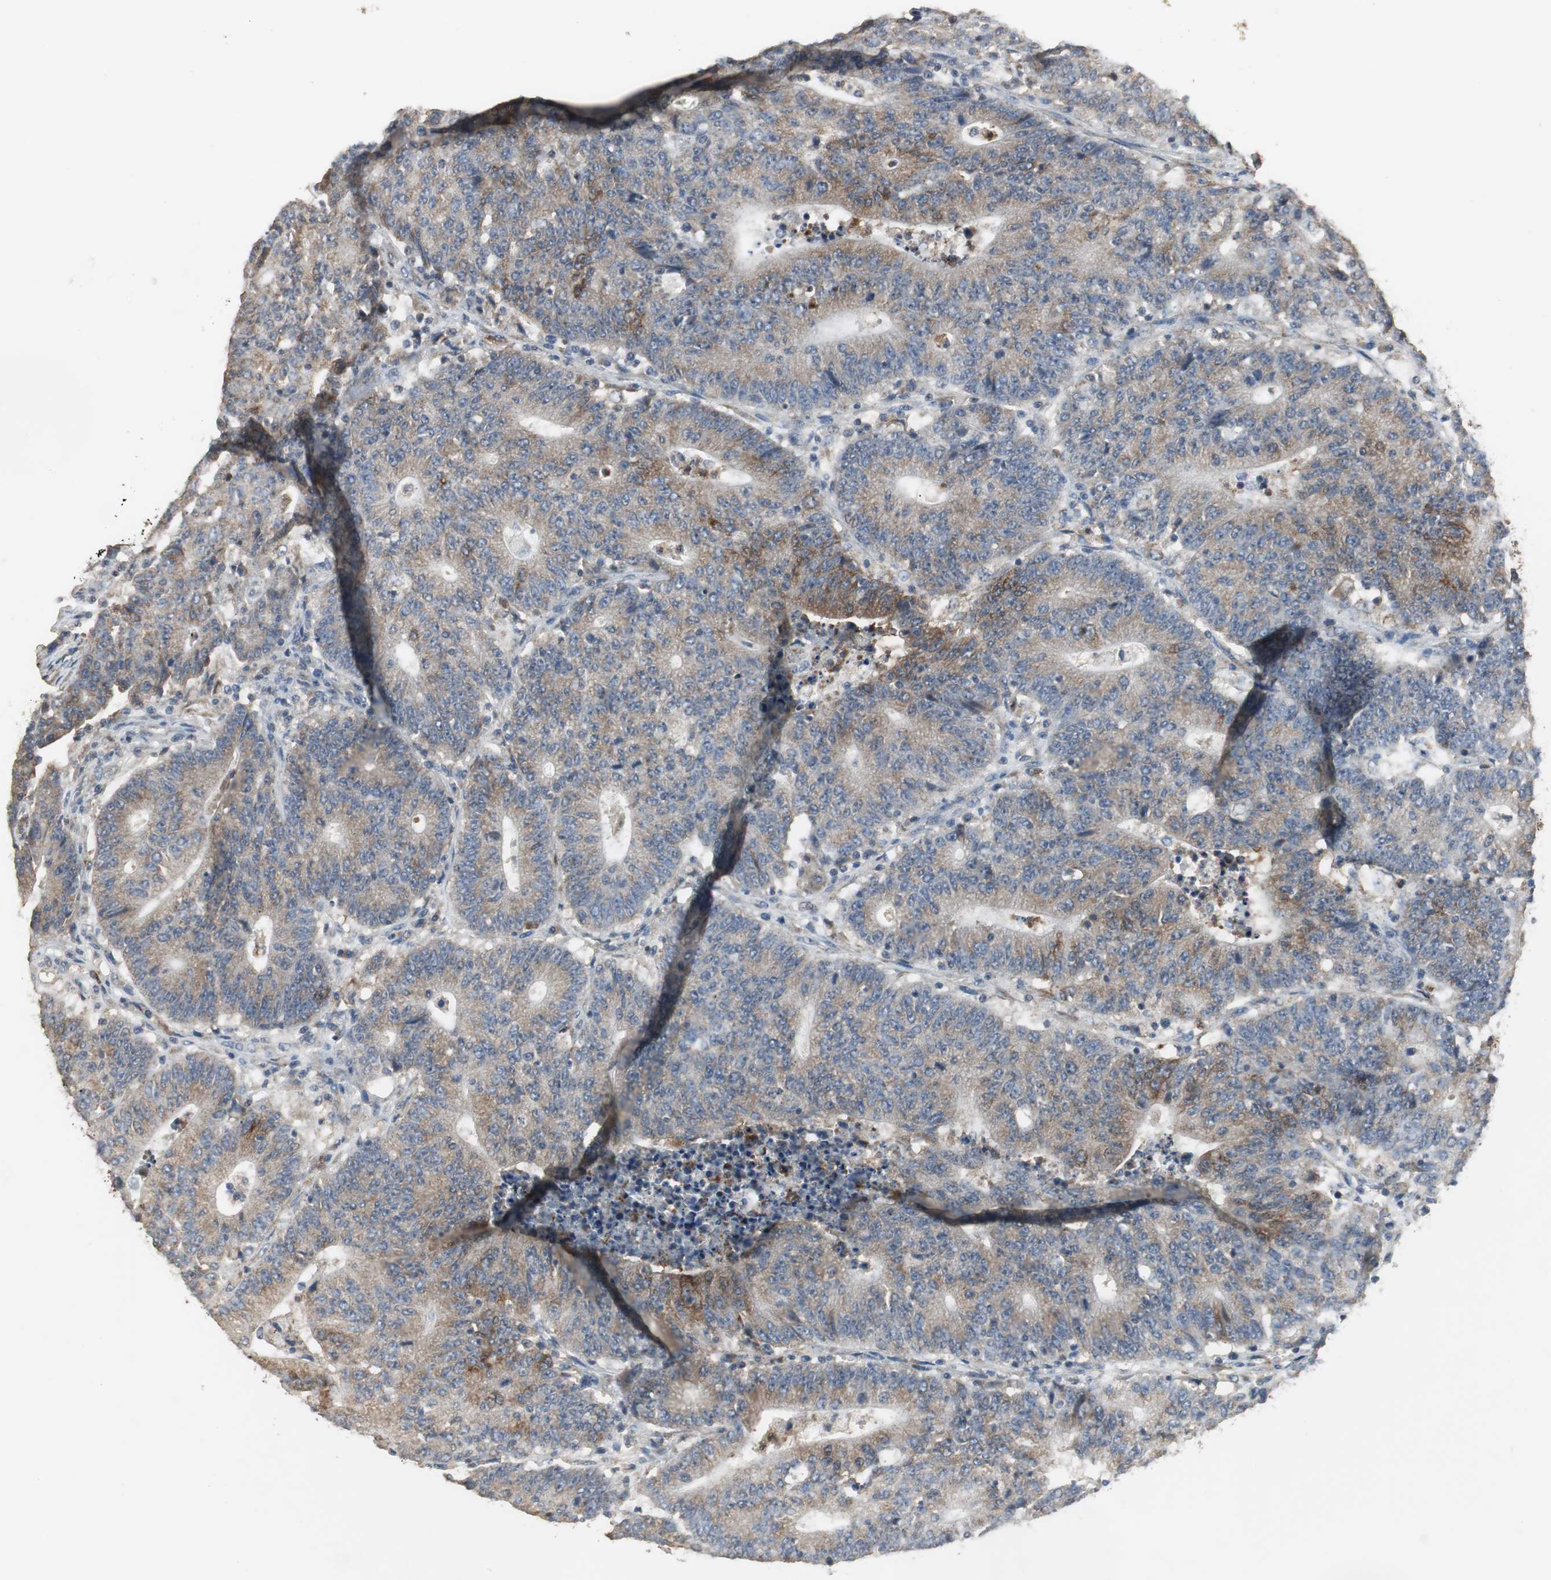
{"staining": {"intensity": "moderate", "quantity": ">75%", "location": "cytoplasmic/membranous"}, "tissue": "colorectal cancer", "cell_type": "Tumor cells", "image_type": "cancer", "snomed": [{"axis": "morphology", "description": "Normal tissue, NOS"}, {"axis": "morphology", "description": "Adenocarcinoma, NOS"}, {"axis": "topography", "description": "Colon"}], "caption": "Approximately >75% of tumor cells in adenocarcinoma (colorectal) display moderate cytoplasmic/membranous protein staining as visualized by brown immunohistochemical staining.", "gene": "JTB", "patient": {"sex": "female", "age": 75}}